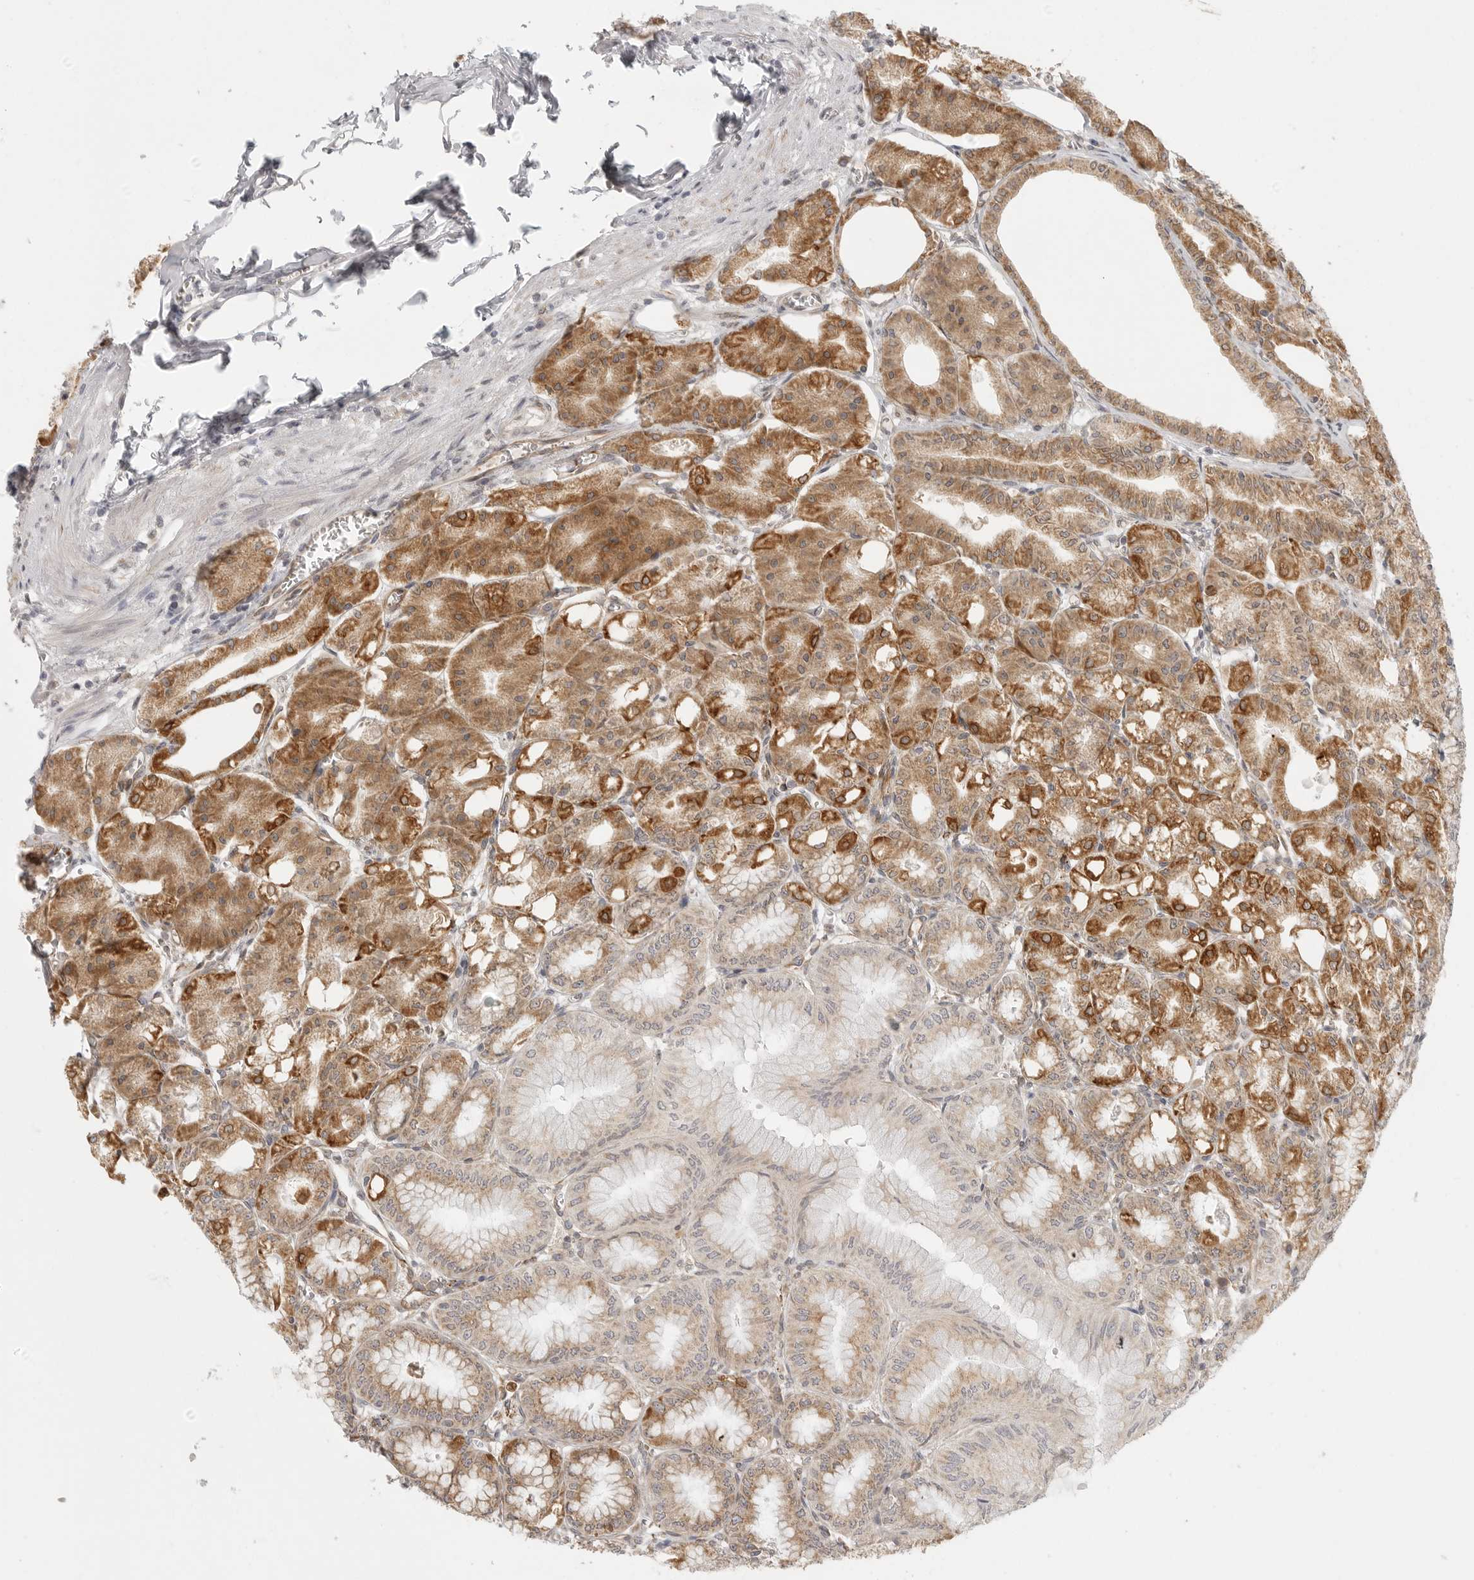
{"staining": {"intensity": "moderate", "quantity": ">75%", "location": "cytoplasmic/membranous"}, "tissue": "stomach", "cell_type": "Glandular cells", "image_type": "normal", "snomed": [{"axis": "morphology", "description": "Normal tissue, NOS"}, {"axis": "topography", "description": "Stomach, lower"}], "caption": "This micrograph shows immunohistochemistry (IHC) staining of normal stomach, with medium moderate cytoplasmic/membranous expression in approximately >75% of glandular cells.", "gene": "CERS2", "patient": {"sex": "male", "age": 71}}